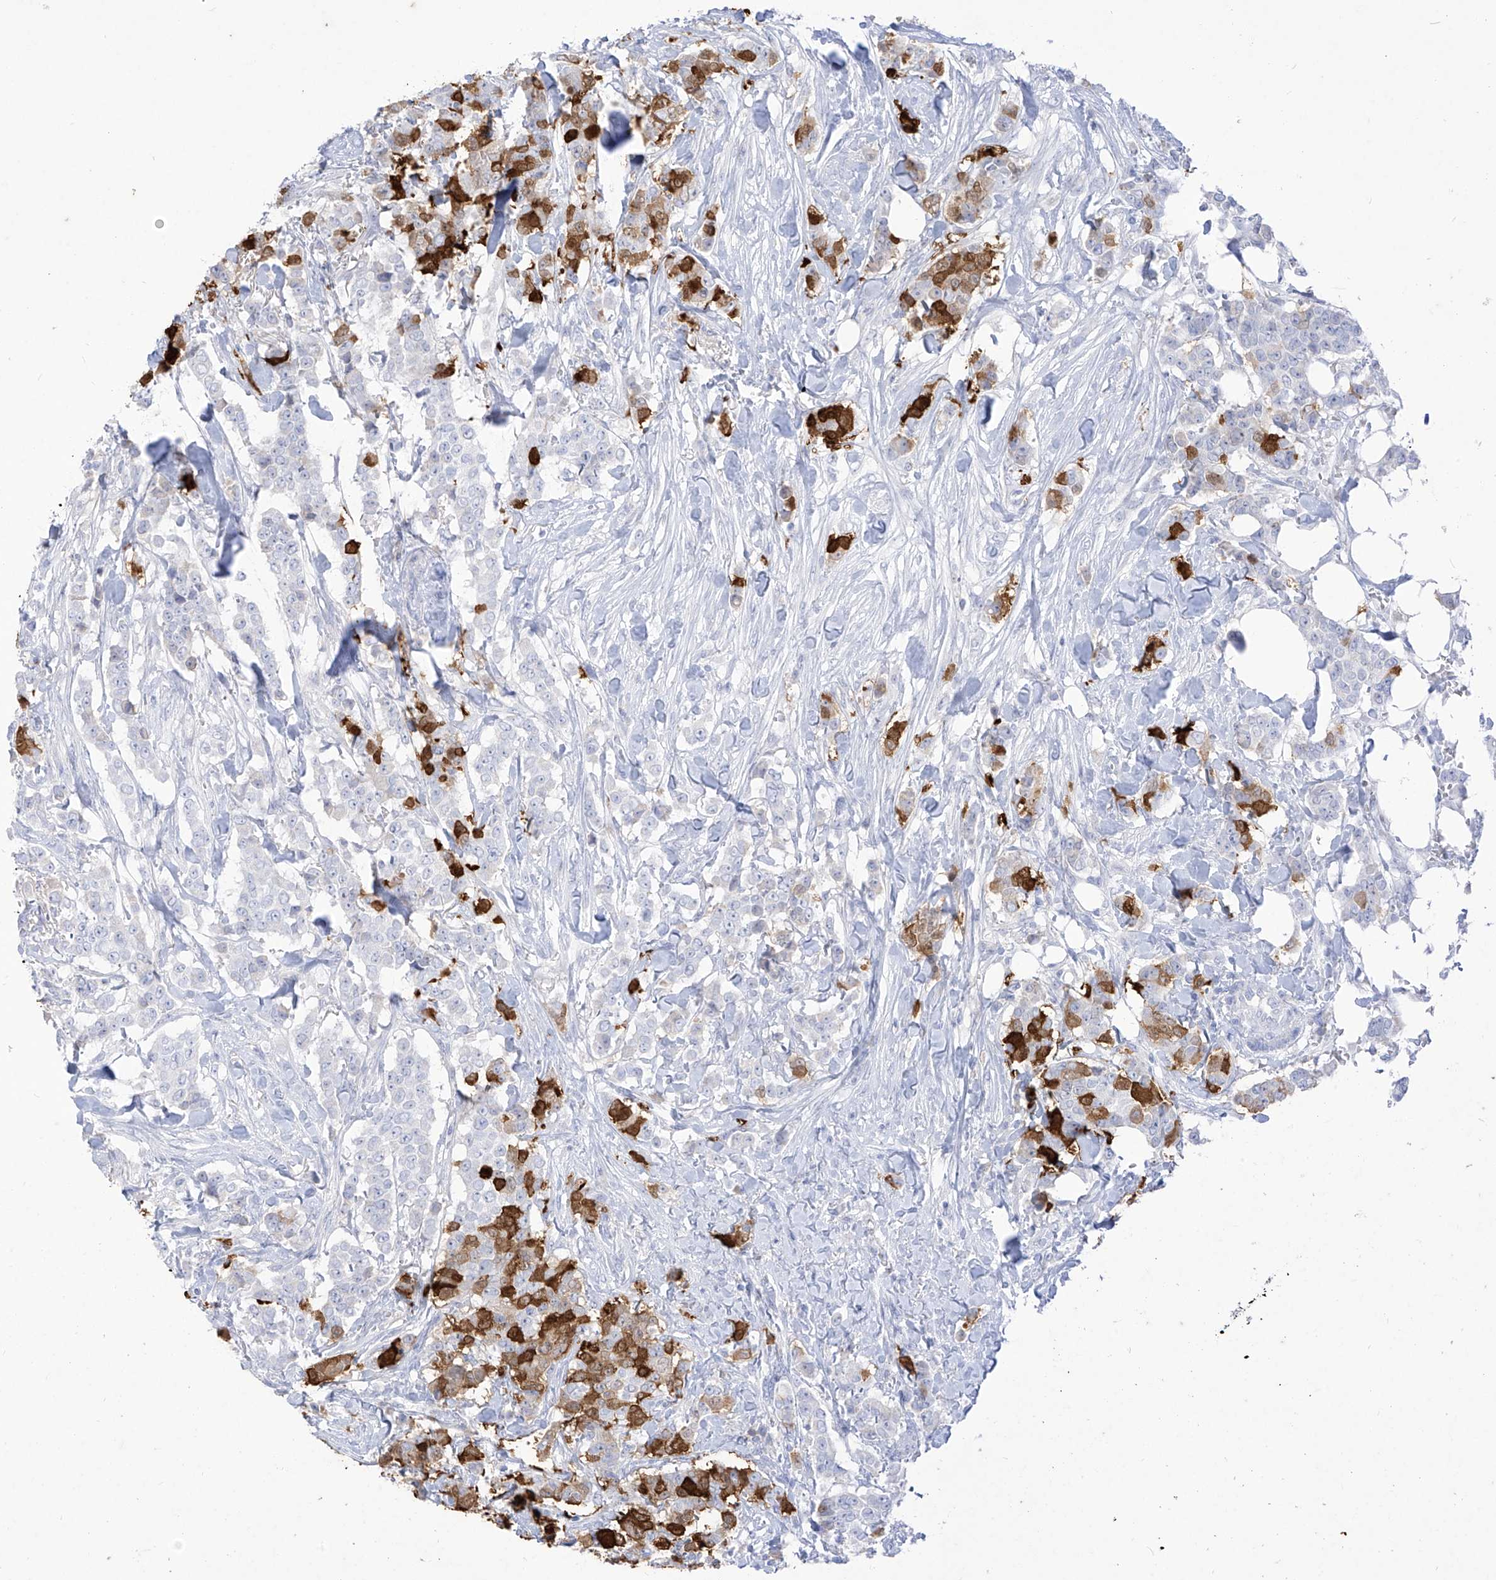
{"staining": {"intensity": "strong", "quantity": "25%-75%", "location": "cytoplasmic/membranous"}, "tissue": "breast cancer", "cell_type": "Tumor cells", "image_type": "cancer", "snomed": [{"axis": "morphology", "description": "Duct carcinoma"}, {"axis": "topography", "description": "Breast"}], "caption": "DAB (3,3'-diaminobenzidine) immunohistochemical staining of human breast cancer exhibits strong cytoplasmic/membranous protein staining in about 25%-75% of tumor cells.", "gene": "TGM4", "patient": {"sex": "female", "age": 40}}